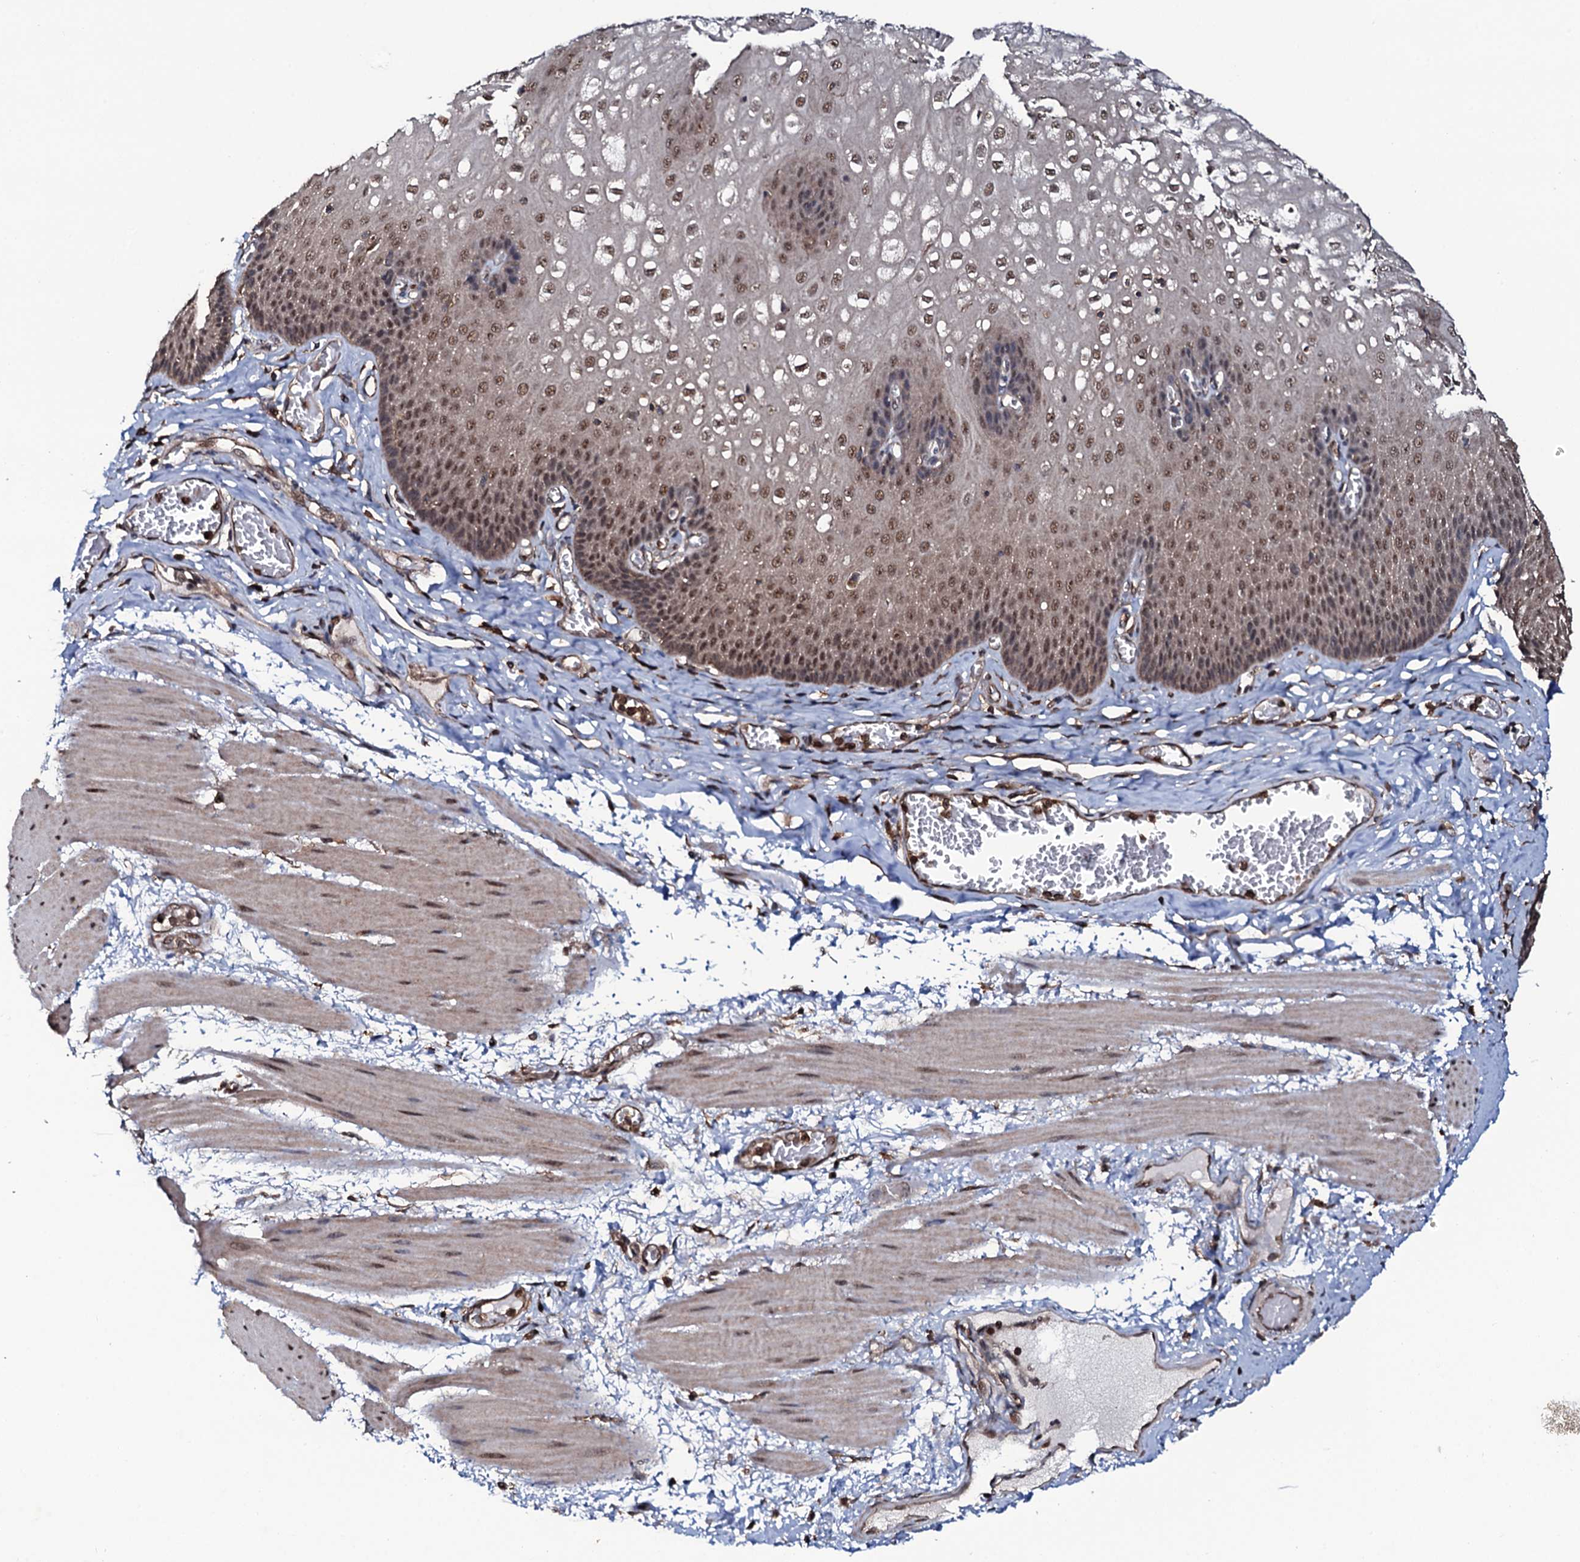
{"staining": {"intensity": "moderate", "quantity": "25%-75%", "location": "nuclear"}, "tissue": "esophagus", "cell_type": "Squamous epithelial cells", "image_type": "normal", "snomed": [{"axis": "morphology", "description": "Normal tissue, NOS"}, {"axis": "topography", "description": "Esophagus"}], "caption": "Approximately 25%-75% of squamous epithelial cells in benign esophagus reveal moderate nuclear protein positivity as visualized by brown immunohistochemical staining.", "gene": "COG6", "patient": {"sex": "male", "age": 60}}